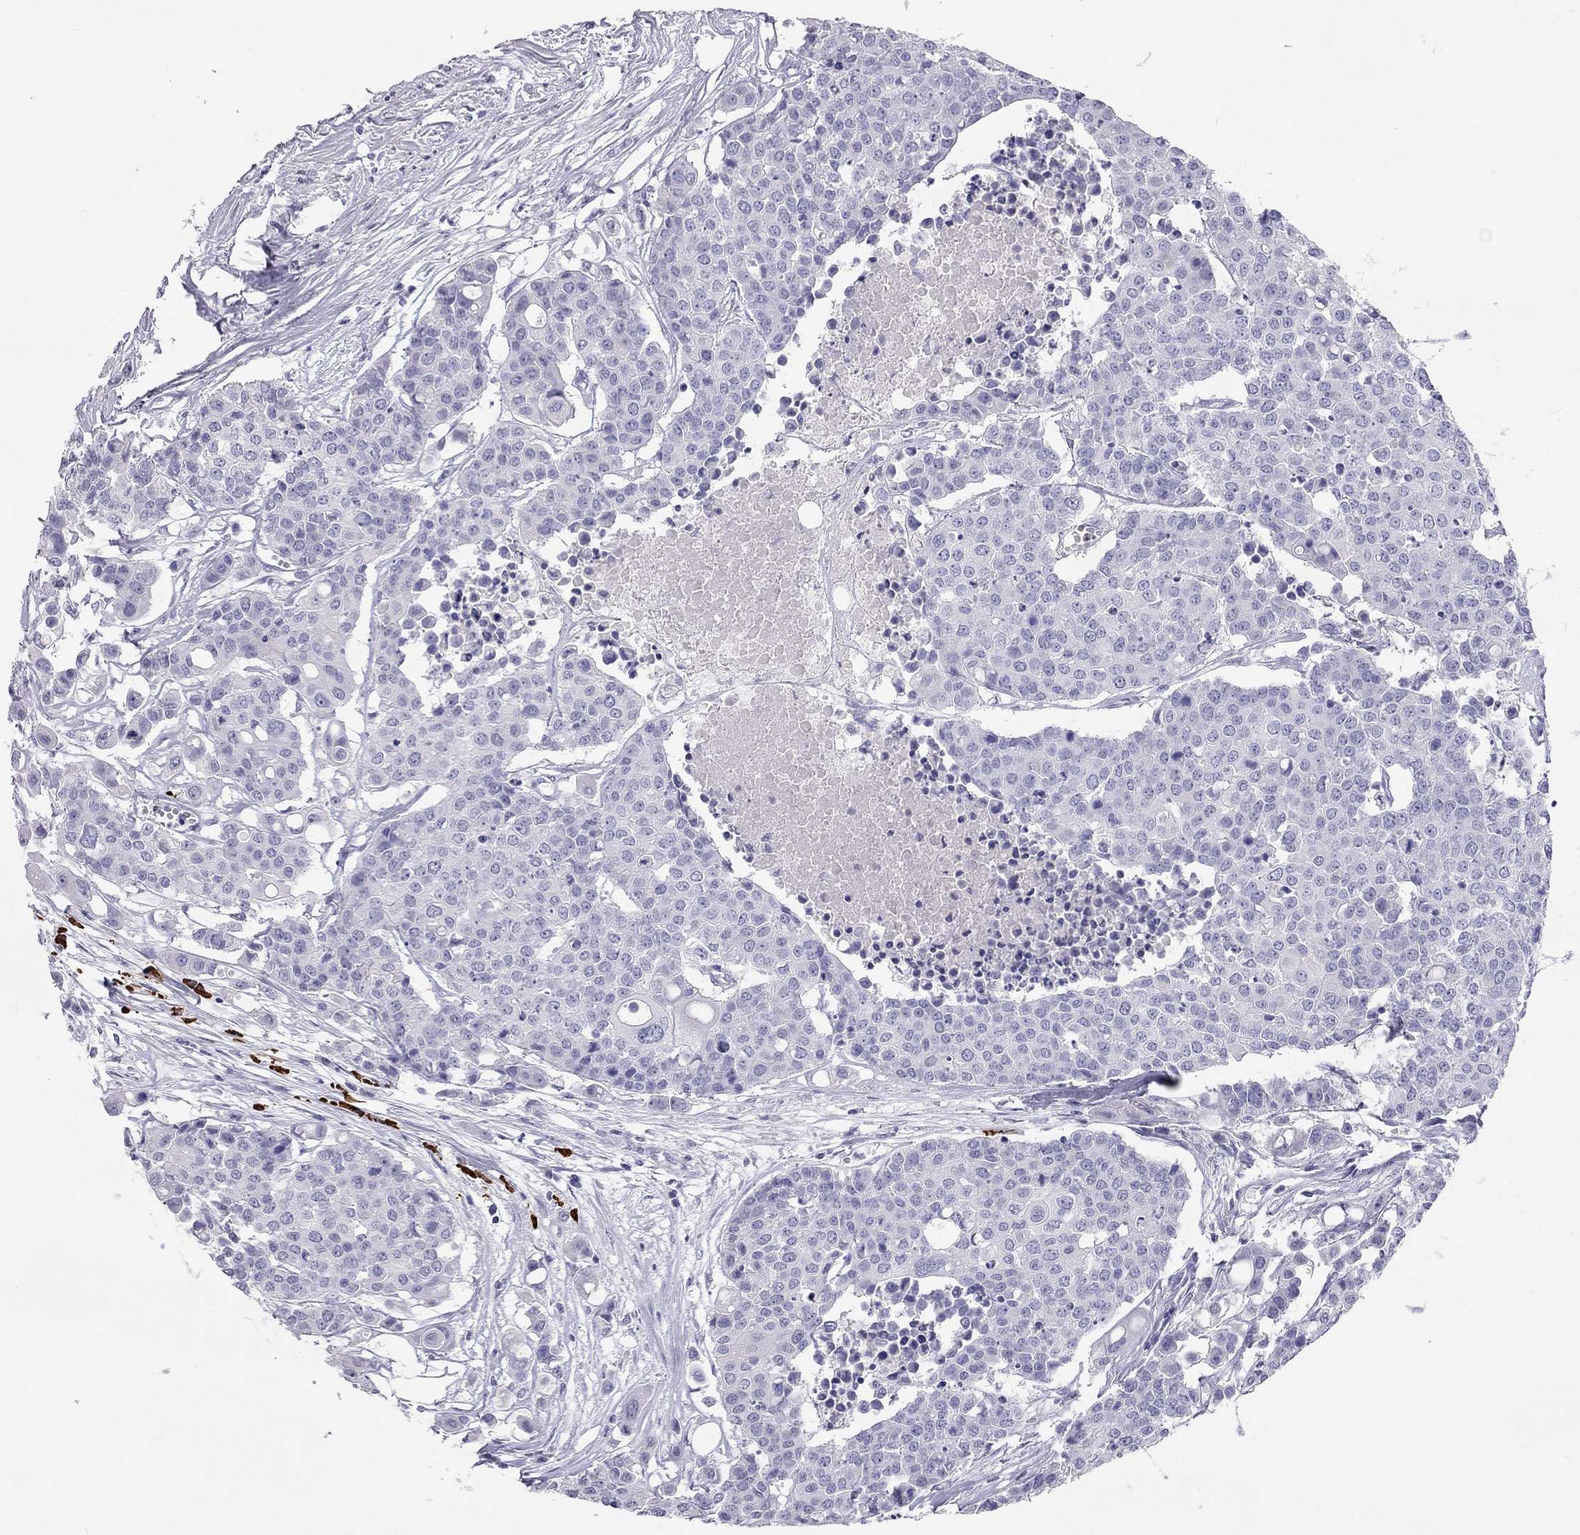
{"staining": {"intensity": "negative", "quantity": "none", "location": "none"}, "tissue": "carcinoid", "cell_type": "Tumor cells", "image_type": "cancer", "snomed": [{"axis": "morphology", "description": "Carcinoid, malignant, NOS"}, {"axis": "topography", "description": "Colon"}], "caption": "This is an immunohistochemistry (IHC) image of human carcinoid. There is no staining in tumor cells.", "gene": "KLRG1", "patient": {"sex": "male", "age": 81}}